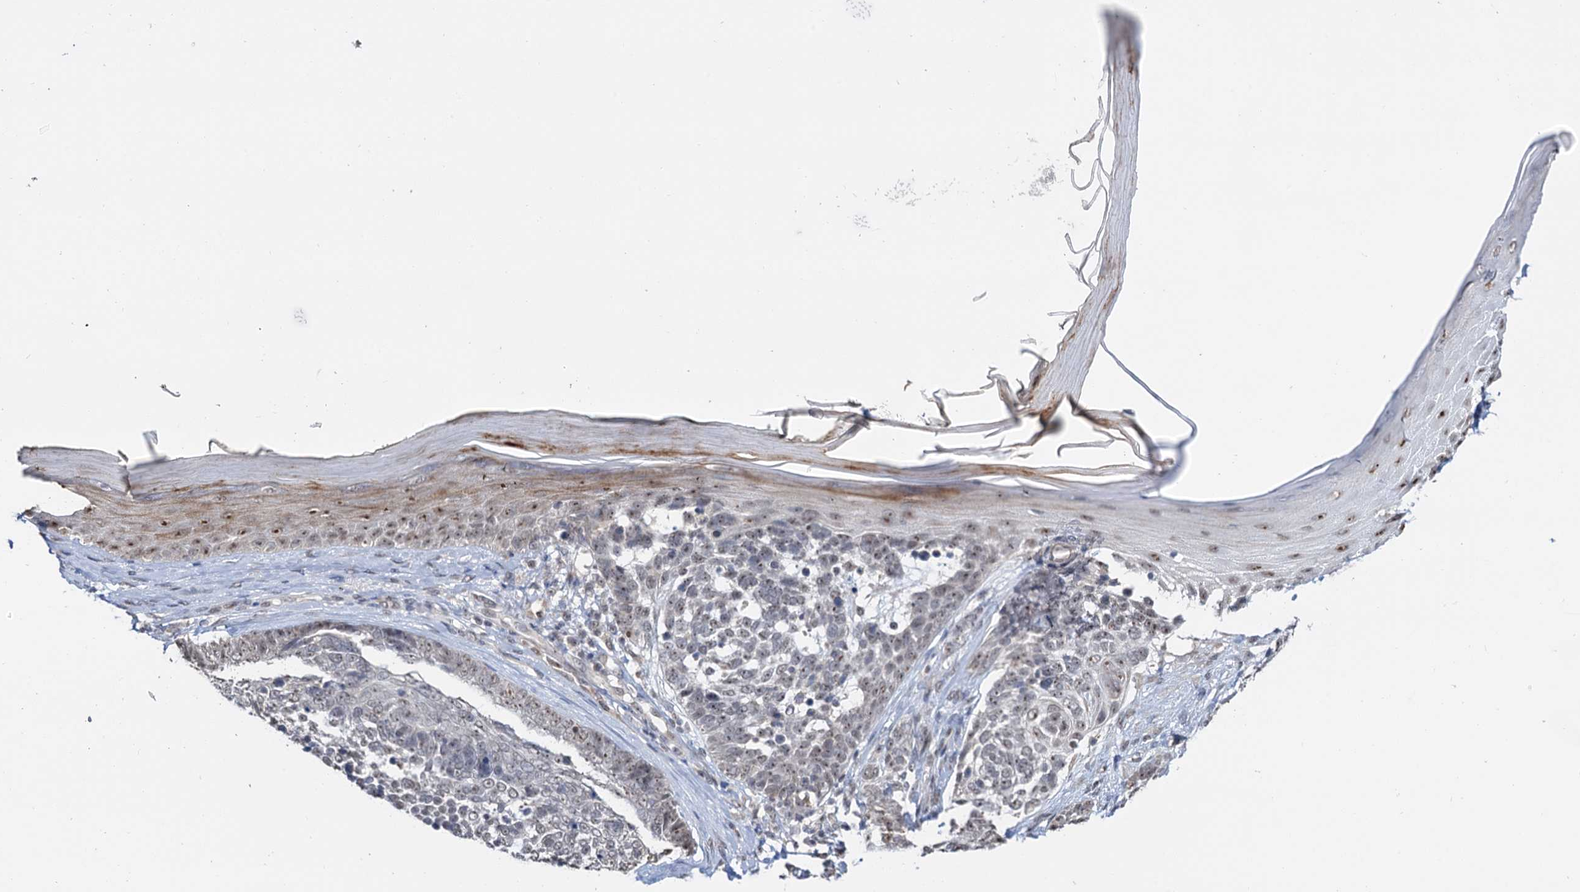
{"staining": {"intensity": "weak", "quantity": "25%-75%", "location": "nuclear"}, "tissue": "skin cancer", "cell_type": "Tumor cells", "image_type": "cancer", "snomed": [{"axis": "morphology", "description": "Basal cell carcinoma"}, {"axis": "topography", "description": "Skin"}], "caption": "DAB immunohistochemical staining of human skin basal cell carcinoma exhibits weak nuclear protein expression in approximately 25%-75% of tumor cells.", "gene": "NAT10", "patient": {"sex": "female", "age": 81}}